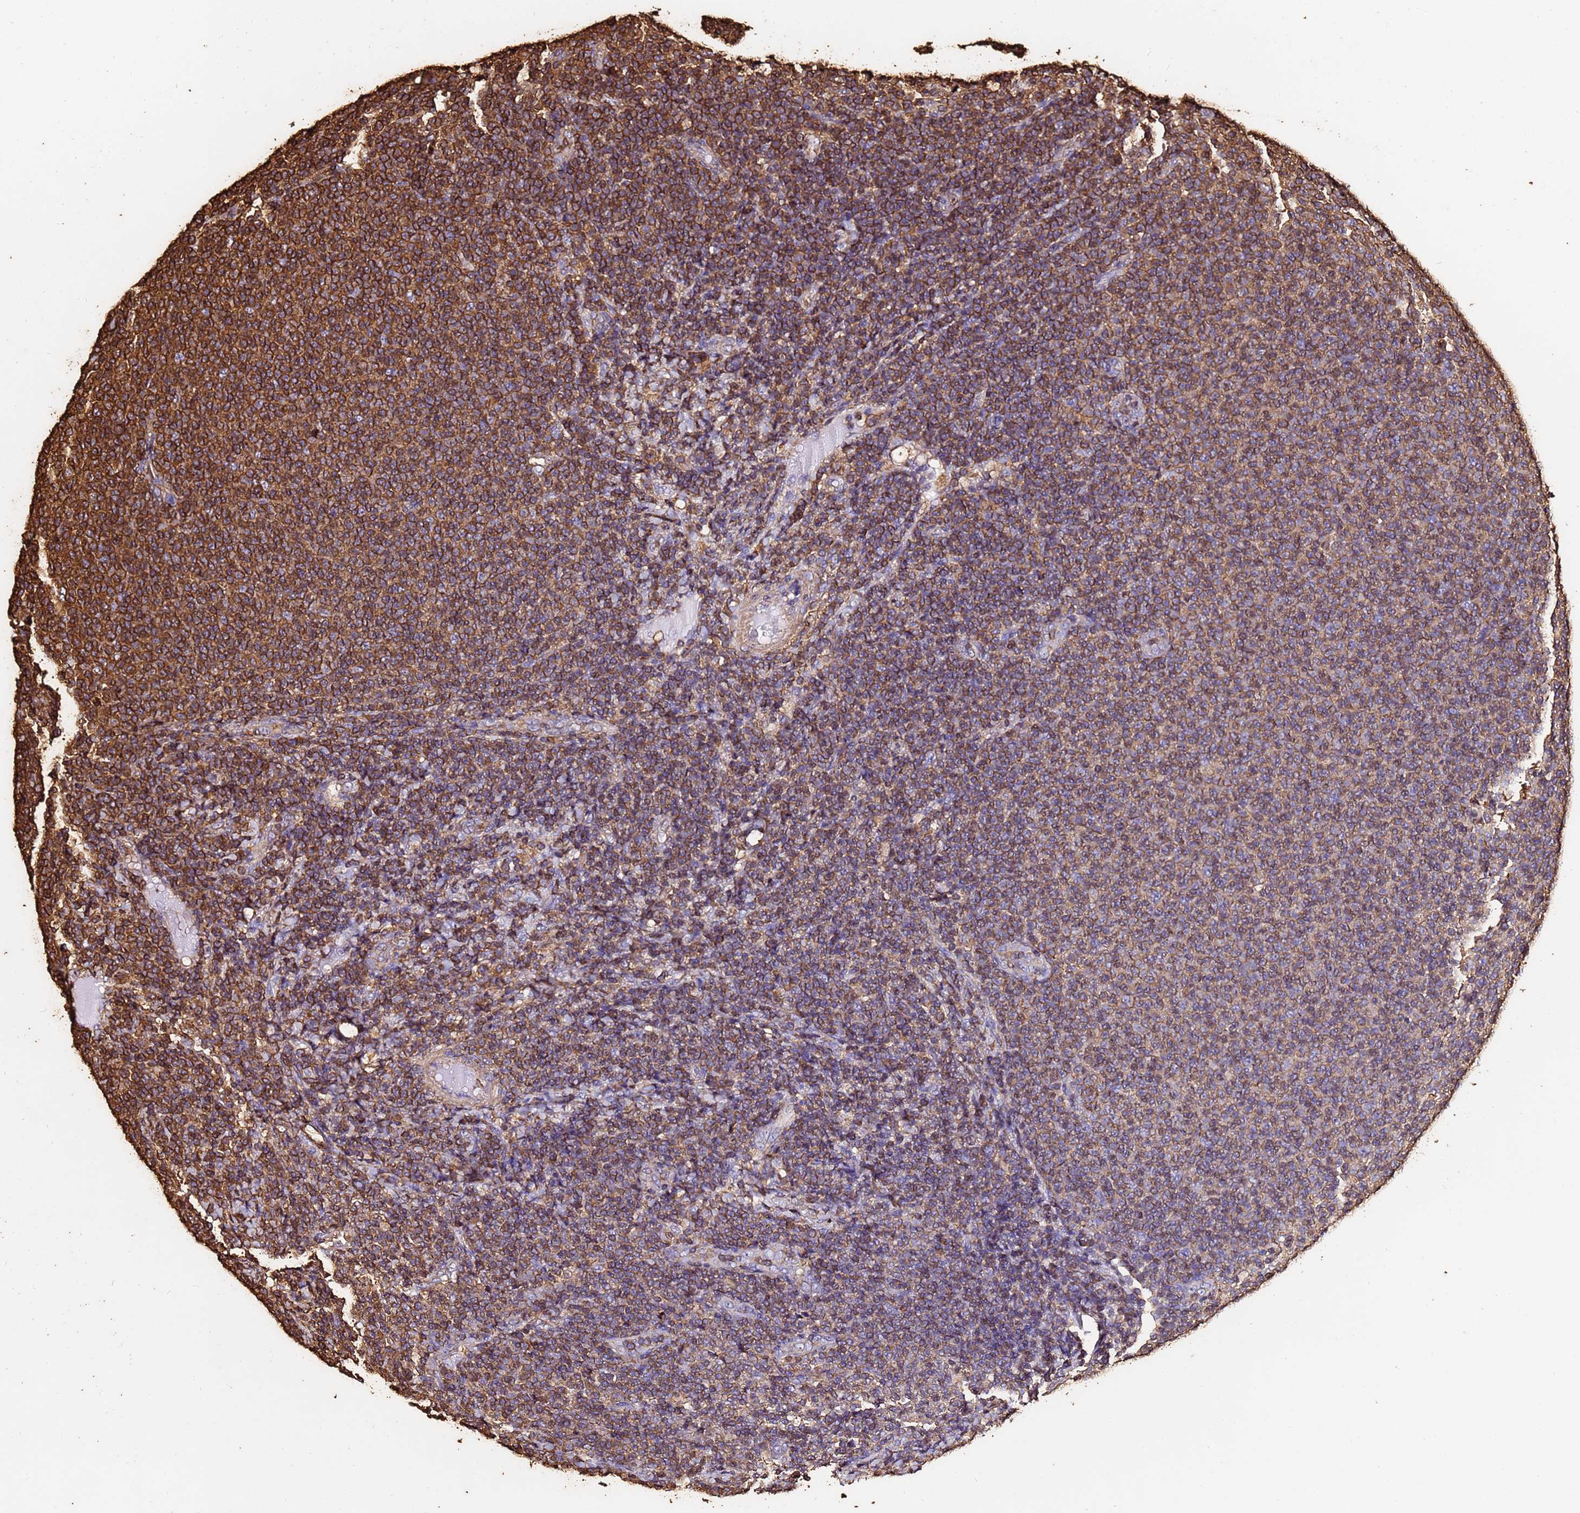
{"staining": {"intensity": "moderate", "quantity": "25%-75%", "location": "cytoplasmic/membranous"}, "tissue": "lymphoma", "cell_type": "Tumor cells", "image_type": "cancer", "snomed": [{"axis": "morphology", "description": "Malignant lymphoma, non-Hodgkin's type, Low grade"}, {"axis": "topography", "description": "Lymph node"}], "caption": "Protein staining of malignant lymphoma, non-Hodgkin's type (low-grade) tissue displays moderate cytoplasmic/membranous staining in about 25%-75% of tumor cells.", "gene": "ACTB", "patient": {"sex": "male", "age": 66}}